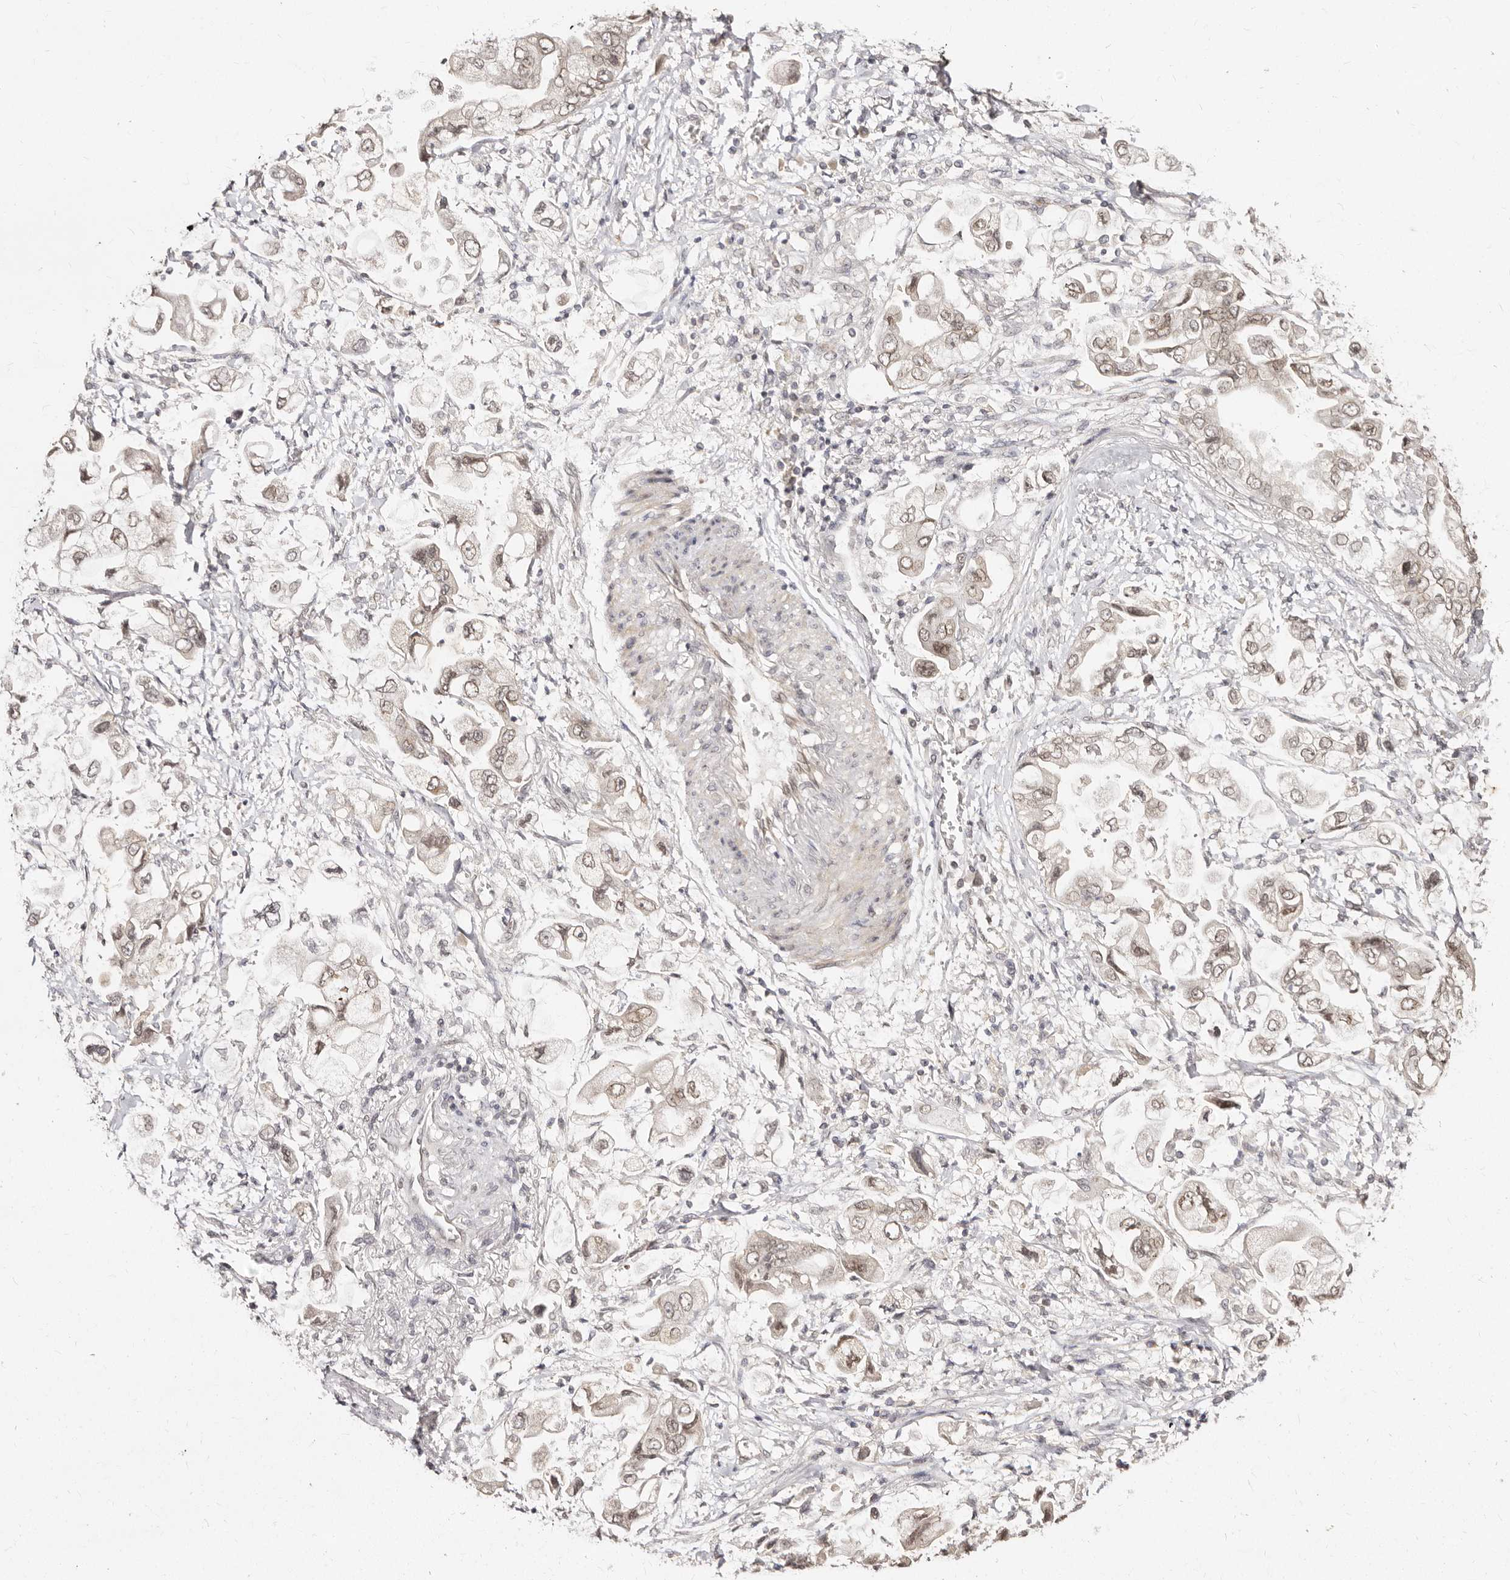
{"staining": {"intensity": "weak", "quantity": ">75%", "location": "nuclear"}, "tissue": "stomach cancer", "cell_type": "Tumor cells", "image_type": "cancer", "snomed": [{"axis": "morphology", "description": "Adenocarcinoma, NOS"}, {"axis": "topography", "description": "Stomach"}], "caption": "Stomach adenocarcinoma stained with immunohistochemistry (IHC) demonstrates weak nuclear expression in approximately >75% of tumor cells. (DAB IHC with brightfield microscopy, high magnification).", "gene": "LCORL", "patient": {"sex": "male", "age": 62}}